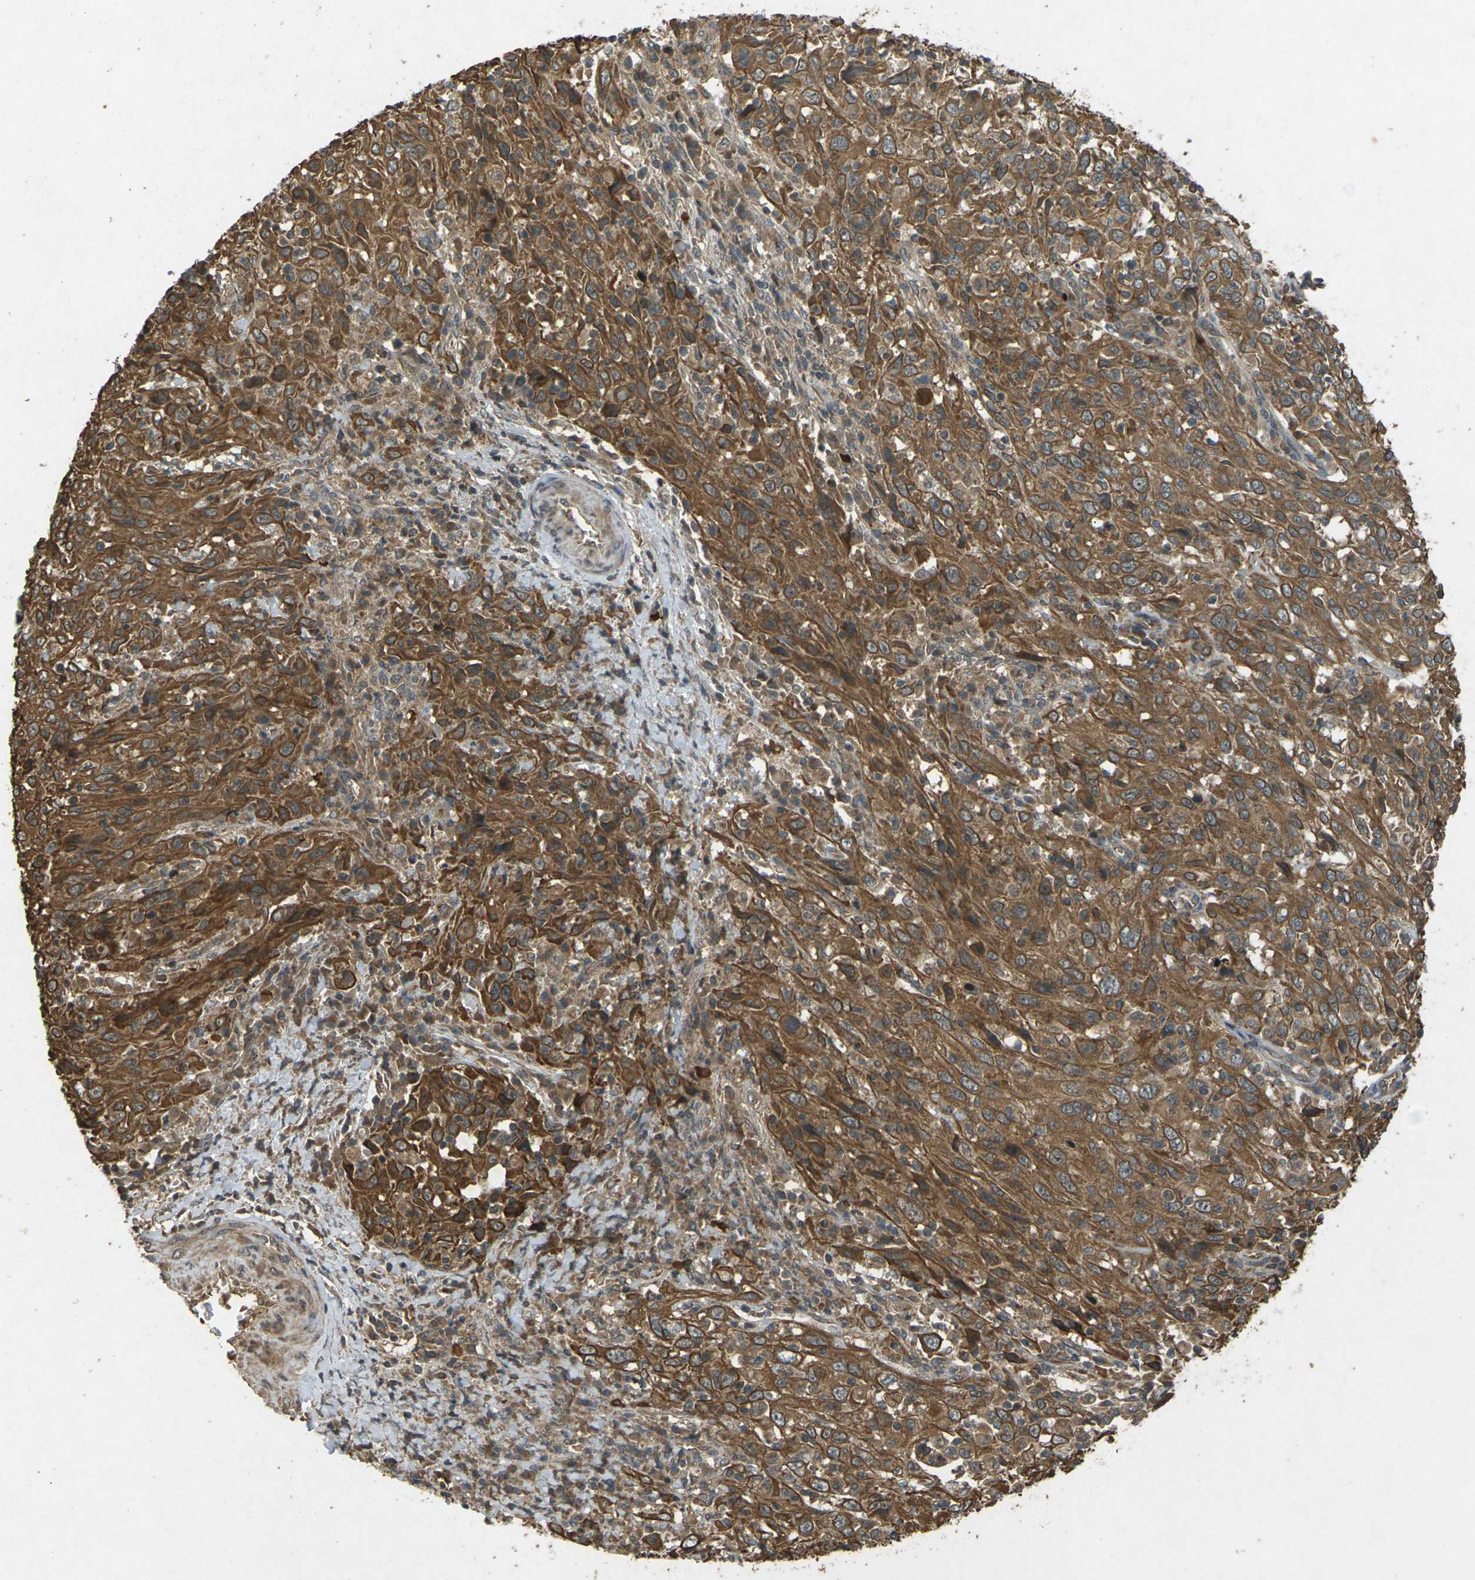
{"staining": {"intensity": "moderate", "quantity": ">75%", "location": "cytoplasmic/membranous"}, "tissue": "cervical cancer", "cell_type": "Tumor cells", "image_type": "cancer", "snomed": [{"axis": "morphology", "description": "Squamous cell carcinoma, NOS"}, {"axis": "topography", "description": "Cervix"}], "caption": "Moderate cytoplasmic/membranous protein positivity is seen in approximately >75% of tumor cells in squamous cell carcinoma (cervical).", "gene": "TAP1", "patient": {"sex": "female", "age": 46}}